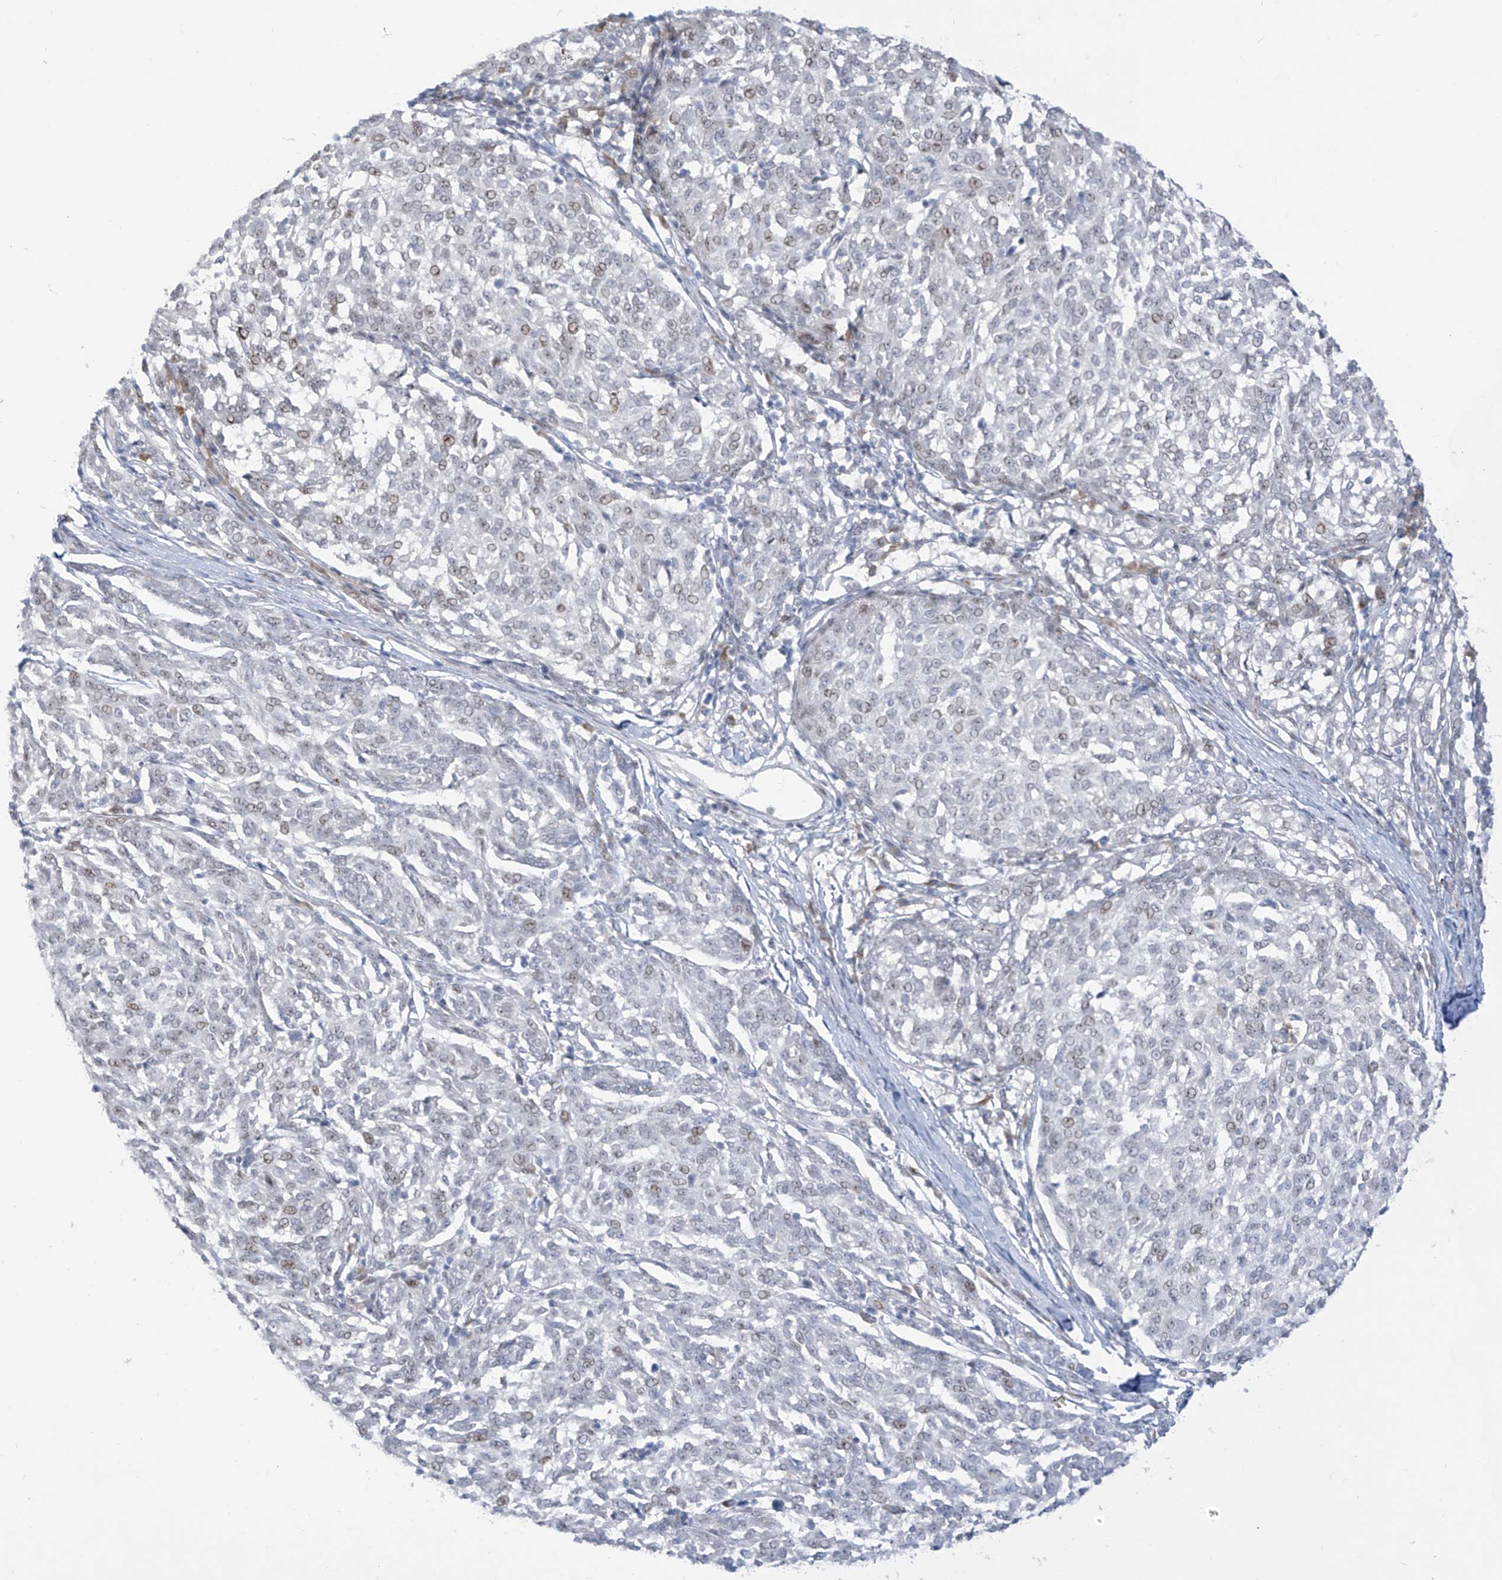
{"staining": {"intensity": "negative", "quantity": "none", "location": "none"}, "tissue": "melanoma", "cell_type": "Tumor cells", "image_type": "cancer", "snomed": [{"axis": "morphology", "description": "Malignant melanoma, NOS"}, {"axis": "topography", "description": "Skin"}], "caption": "This is an immunohistochemistry photomicrograph of human melanoma. There is no staining in tumor cells.", "gene": "LIN9", "patient": {"sex": "female", "age": 72}}